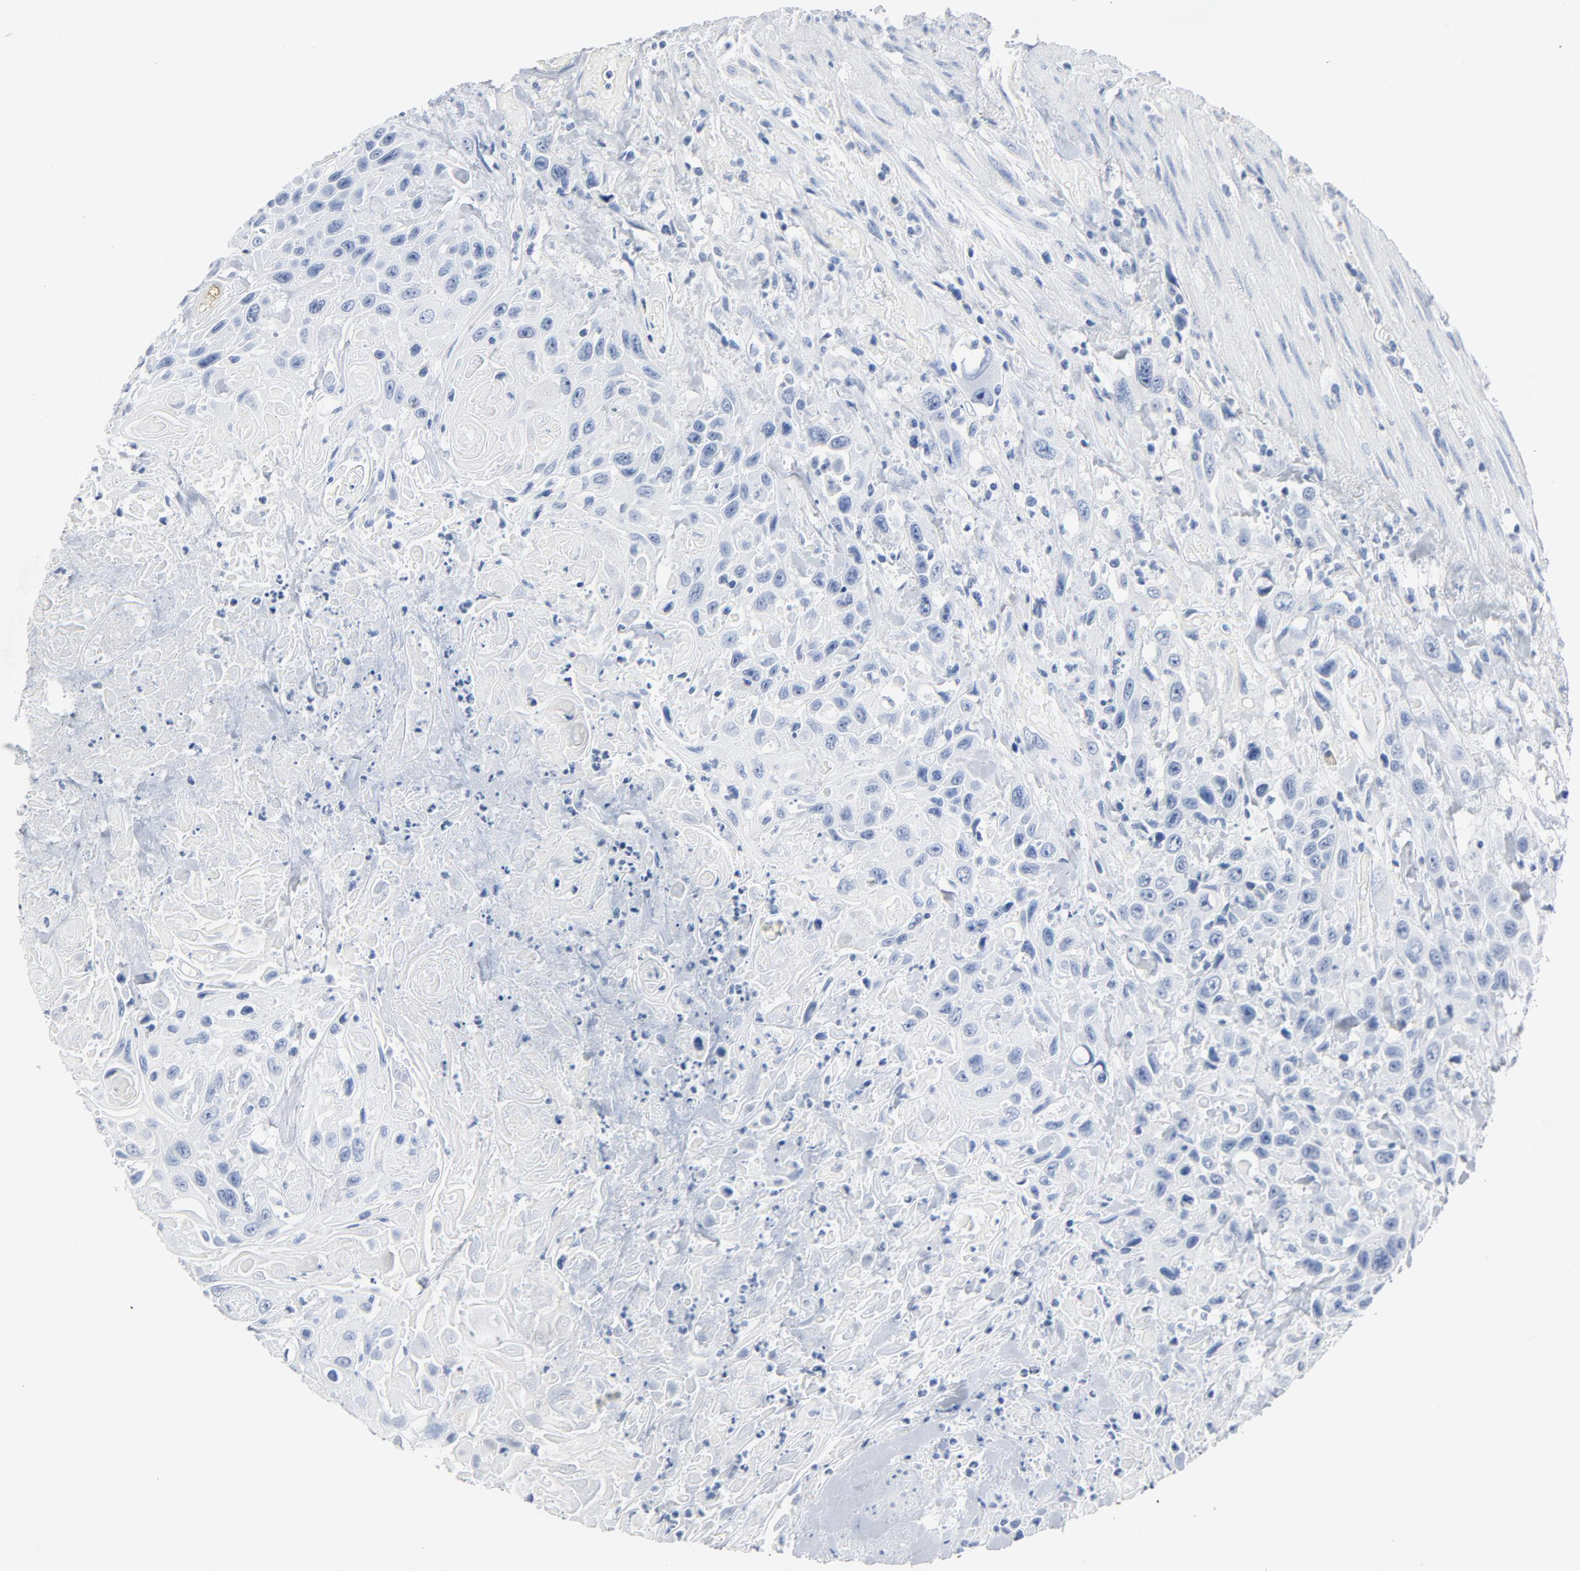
{"staining": {"intensity": "negative", "quantity": "none", "location": "none"}, "tissue": "urothelial cancer", "cell_type": "Tumor cells", "image_type": "cancer", "snomed": [{"axis": "morphology", "description": "Urothelial carcinoma, High grade"}, {"axis": "topography", "description": "Urinary bladder"}], "caption": "The IHC micrograph has no significant positivity in tumor cells of urothelial carcinoma (high-grade) tissue. (Brightfield microscopy of DAB (3,3'-diaminobenzidine) IHC at high magnification).", "gene": "PTPRB", "patient": {"sex": "female", "age": 84}}